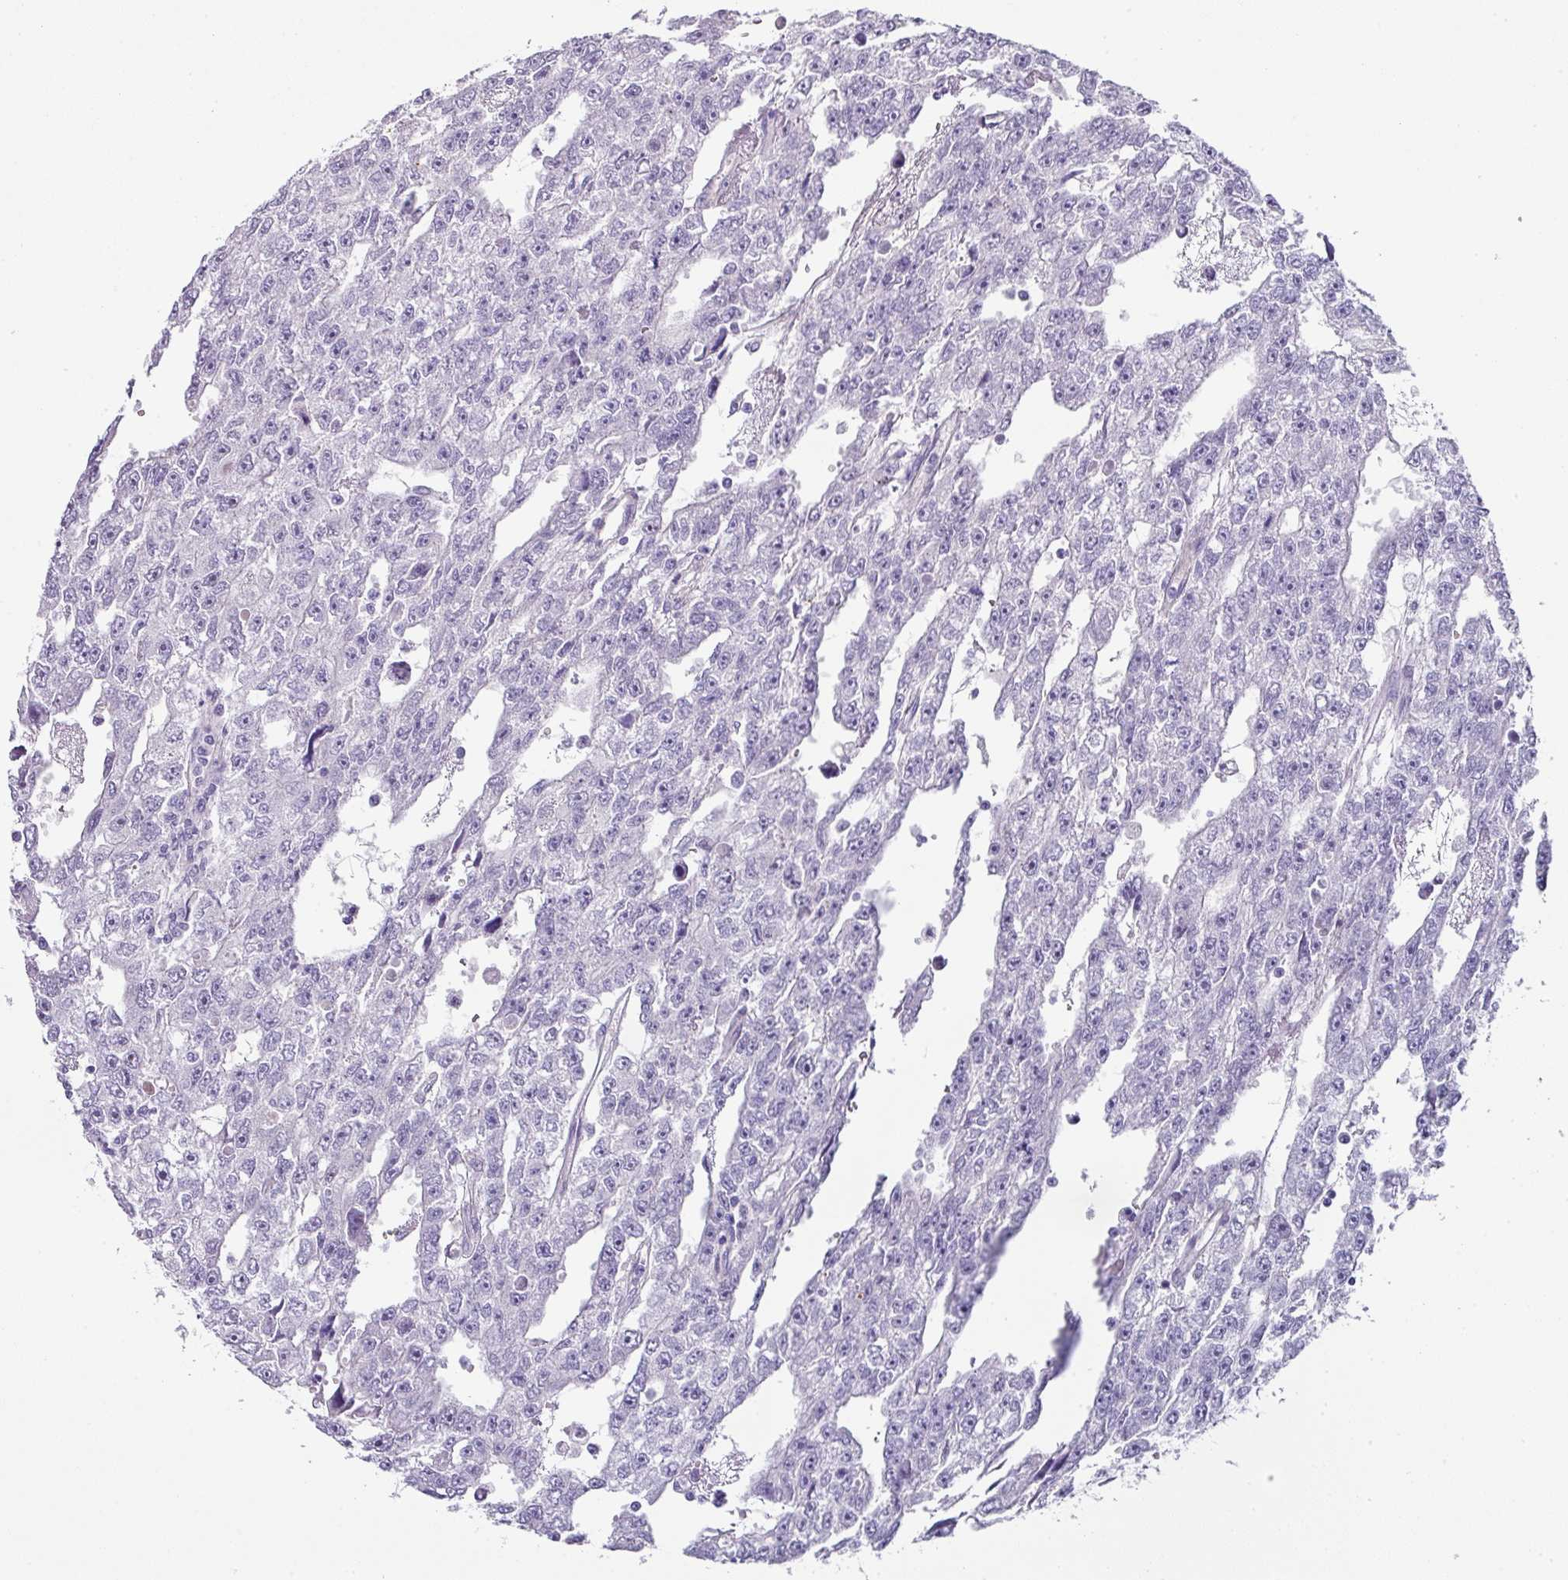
{"staining": {"intensity": "negative", "quantity": "none", "location": "none"}, "tissue": "testis cancer", "cell_type": "Tumor cells", "image_type": "cancer", "snomed": [{"axis": "morphology", "description": "Carcinoma, Embryonal, NOS"}, {"axis": "topography", "description": "Testis"}], "caption": "High power microscopy image of an immunohistochemistry (IHC) image of testis embryonal carcinoma, revealing no significant staining in tumor cells.", "gene": "OR52N1", "patient": {"sex": "male", "age": 20}}